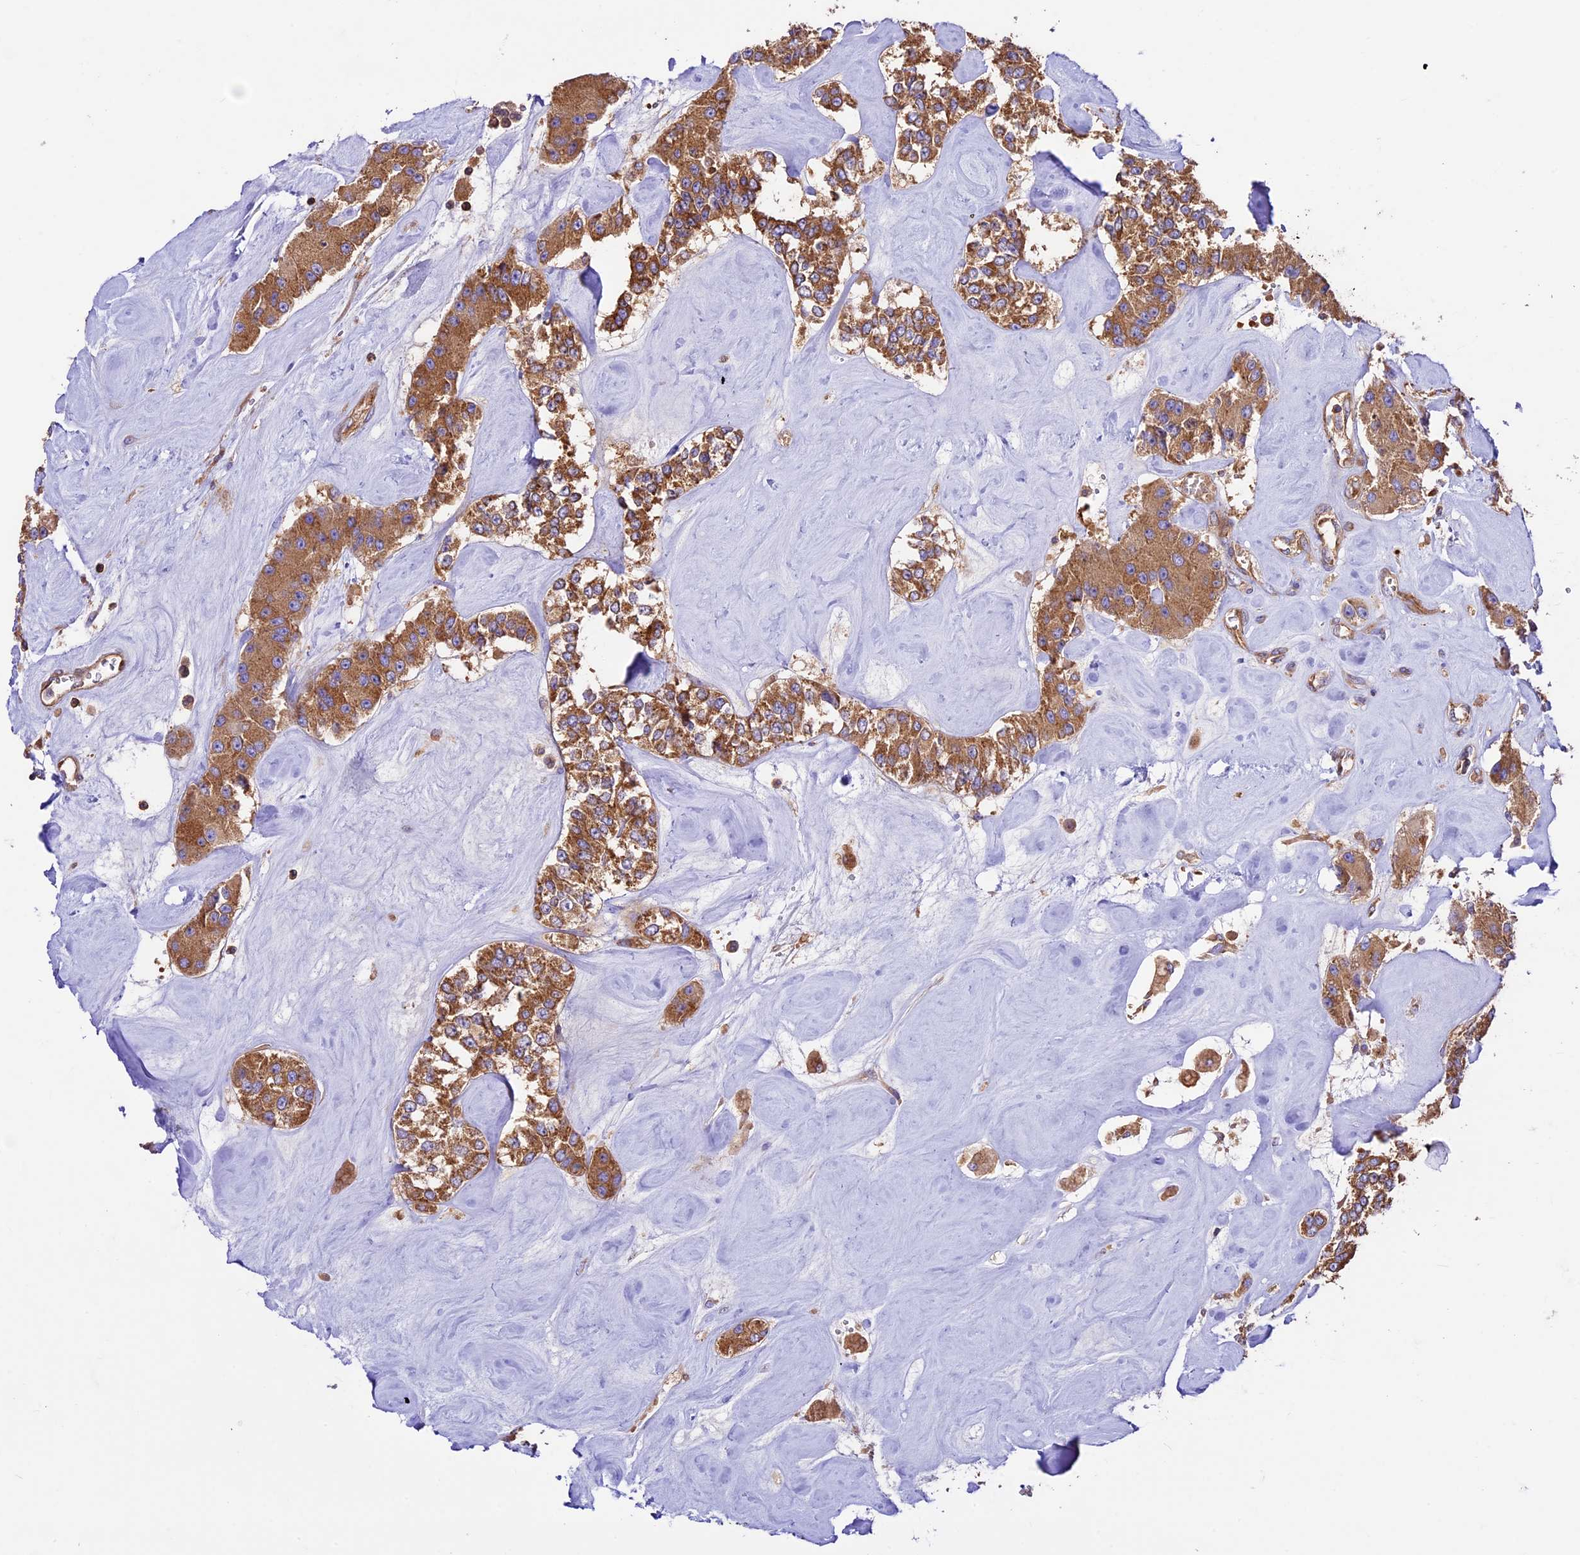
{"staining": {"intensity": "moderate", "quantity": ">75%", "location": "cytoplasmic/membranous"}, "tissue": "carcinoid", "cell_type": "Tumor cells", "image_type": "cancer", "snomed": [{"axis": "morphology", "description": "Carcinoid, malignant, NOS"}, {"axis": "topography", "description": "Pancreas"}], "caption": "Tumor cells exhibit medium levels of moderate cytoplasmic/membranous positivity in about >75% of cells in human carcinoid. (Stains: DAB in brown, nuclei in blue, Microscopy: brightfield microscopy at high magnification).", "gene": "KARS1", "patient": {"sex": "male", "age": 41}}